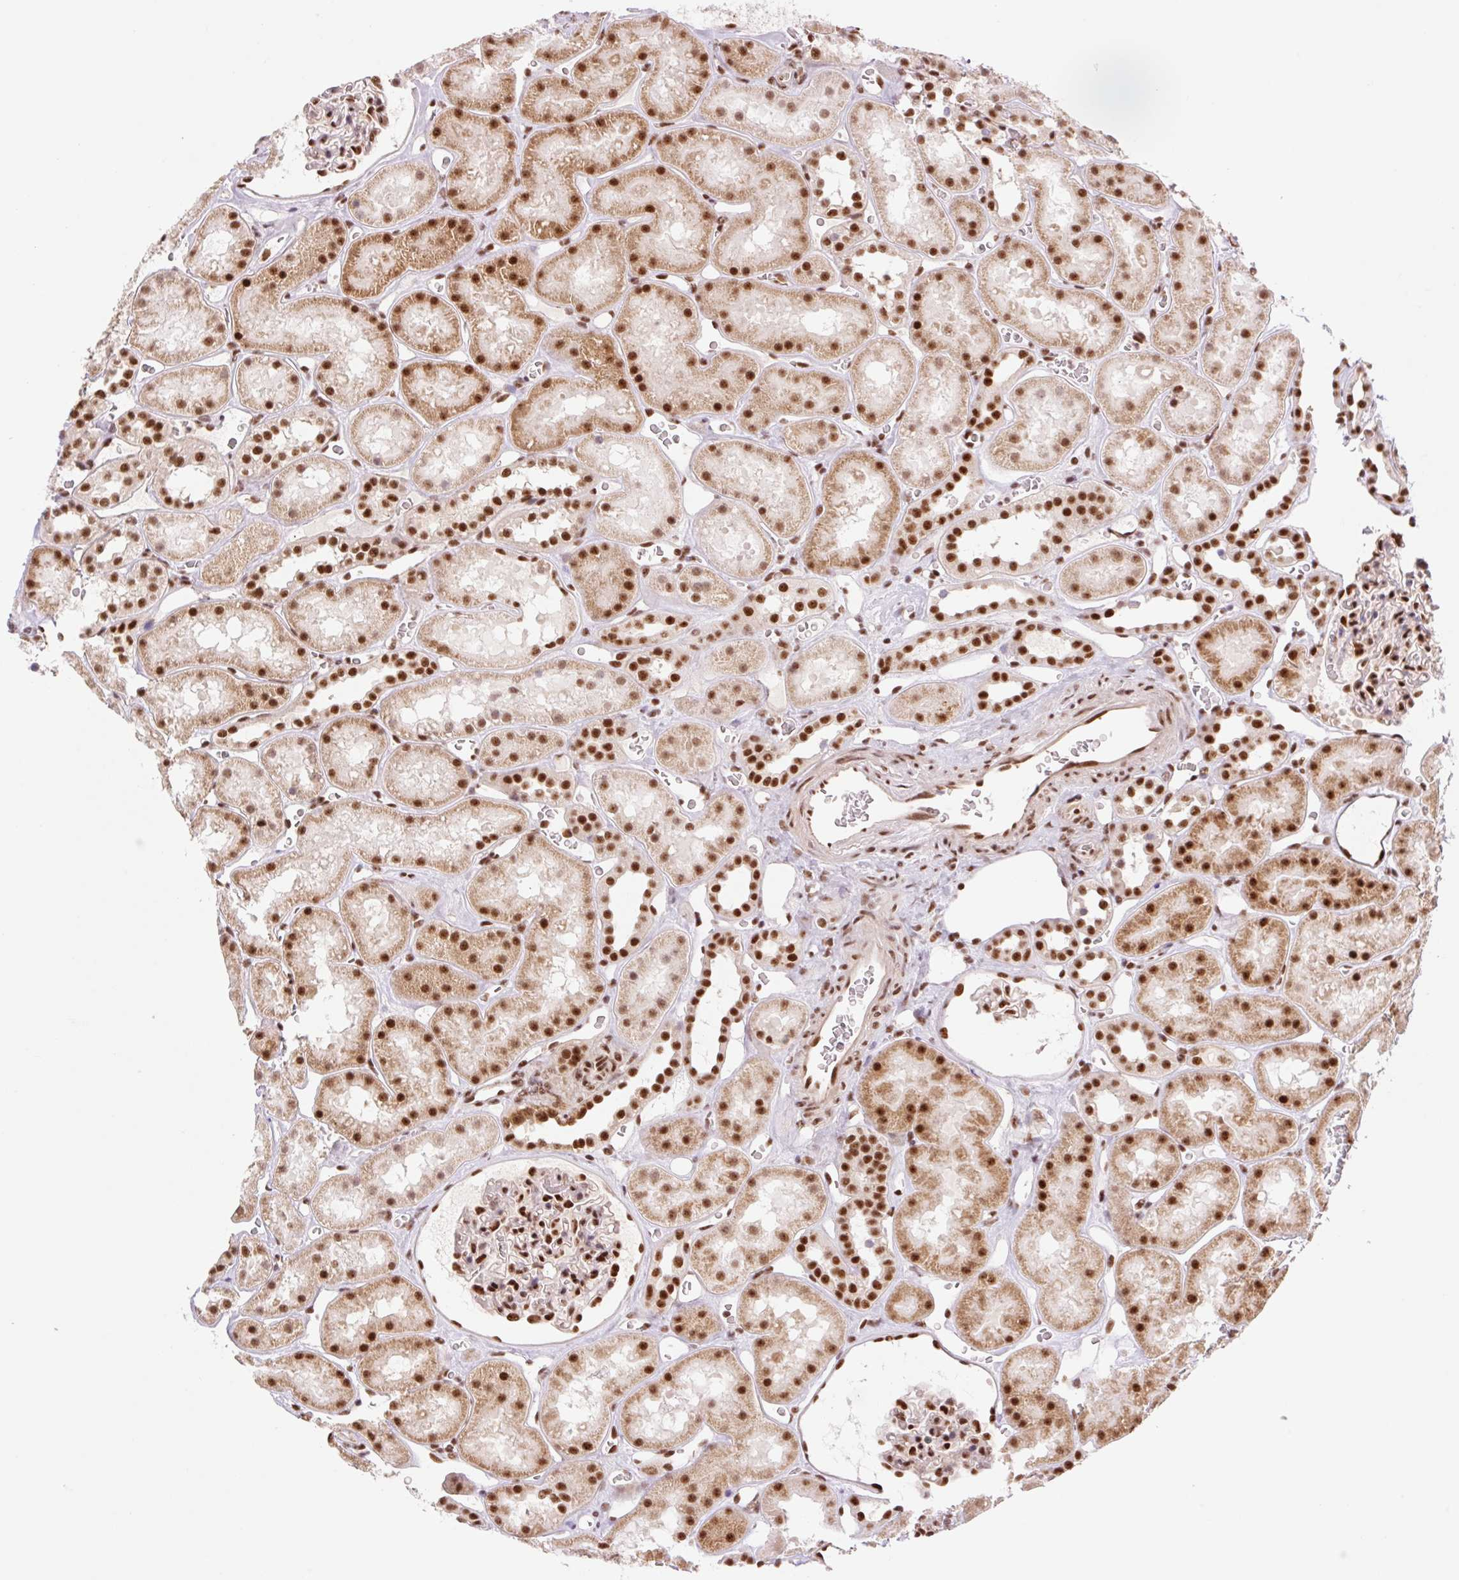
{"staining": {"intensity": "strong", "quantity": ">75%", "location": "nuclear"}, "tissue": "kidney", "cell_type": "Cells in glomeruli", "image_type": "normal", "snomed": [{"axis": "morphology", "description": "Normal tissue, NOS"}, {"axis": "topography", "description": "Kidney"}], "caption": "The histopathology image shows immunohistochemical staining of unremarkable kidney. There is strong nuclear staining is appreciated in about >75% of cells in glomeruli.", "gene": "PRDM11", "patient": {"sex": "female", "age": 41}}